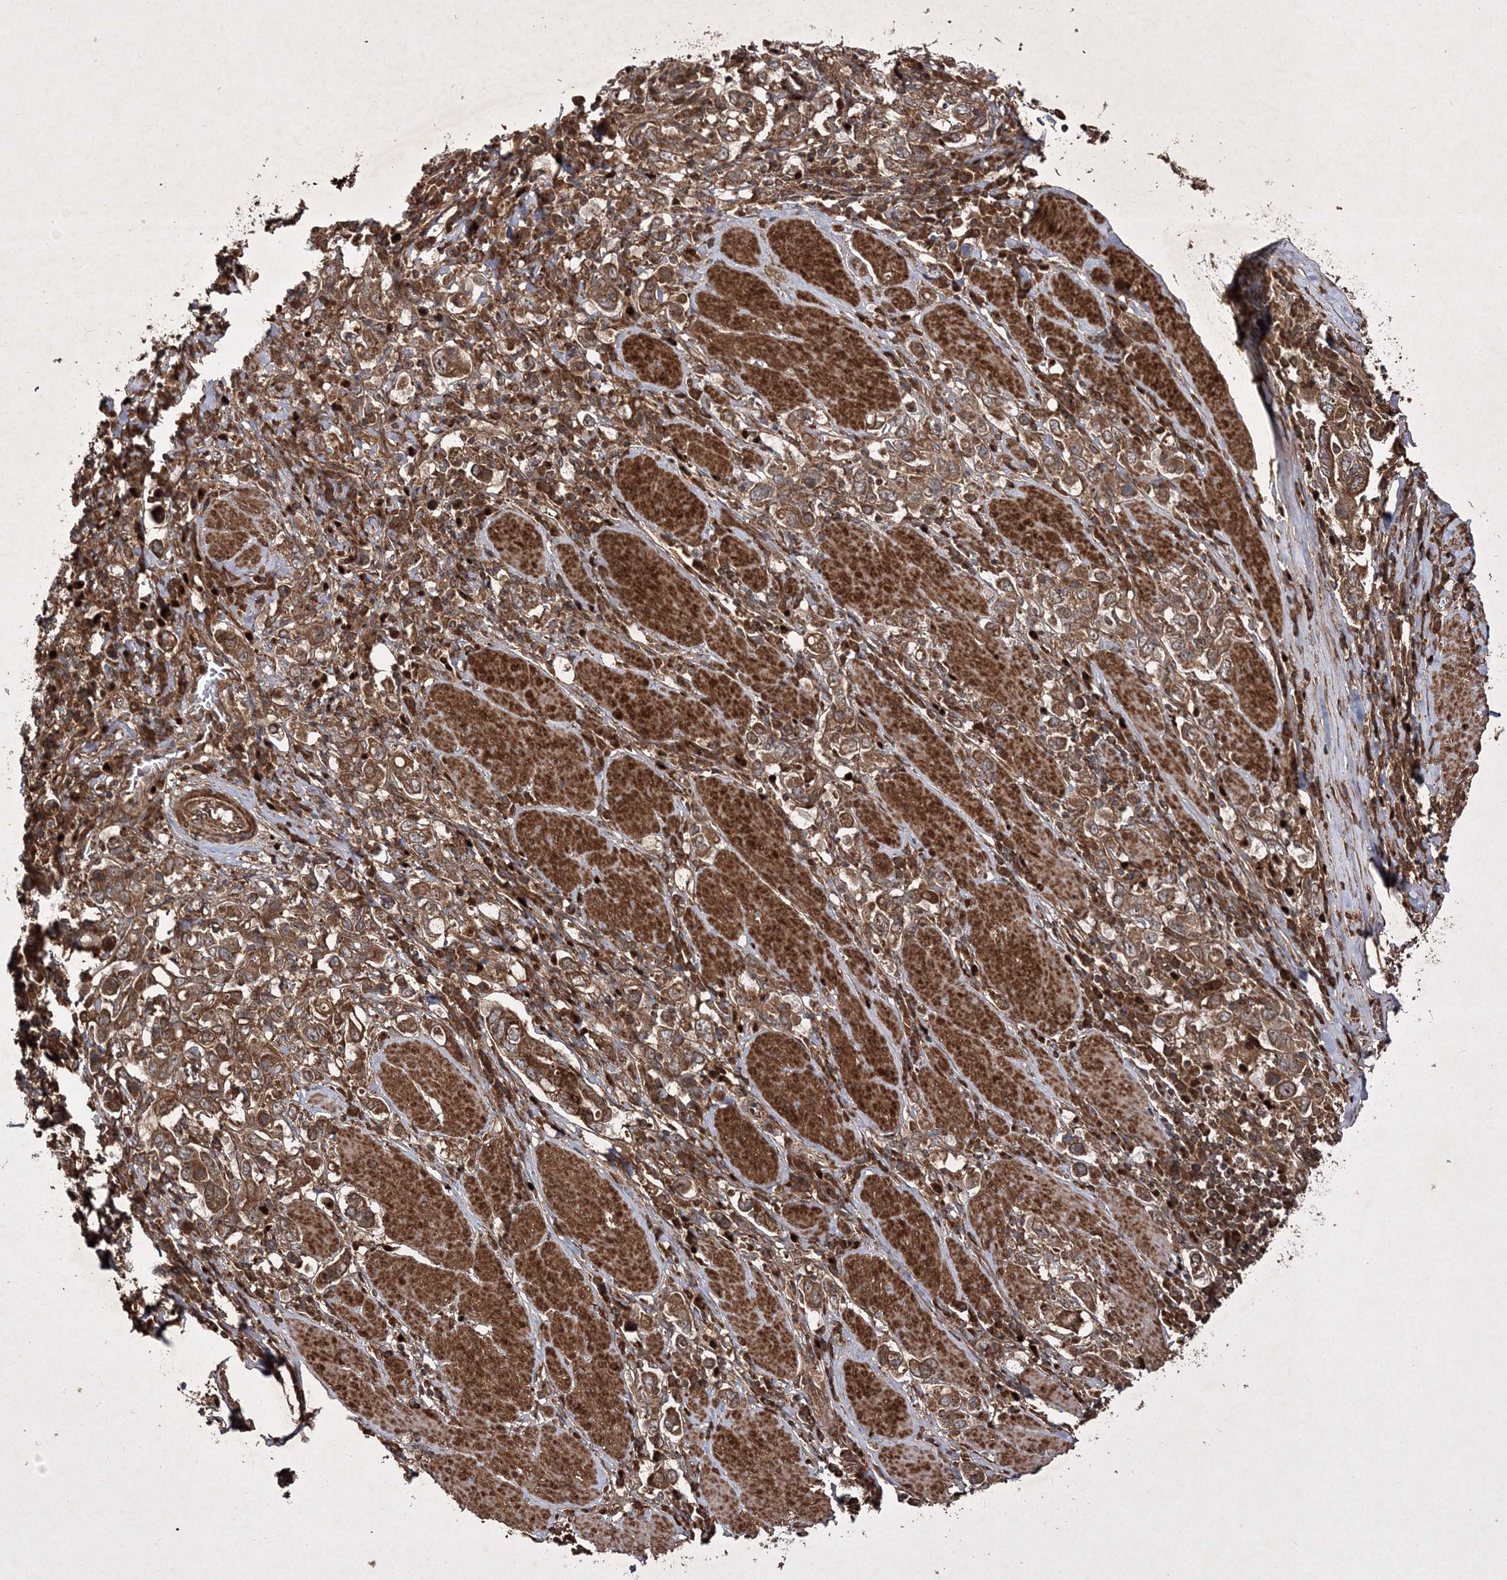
{"staining": {"intensity": "strong", "quantity": ">75%", "location": "cytoplasmic/membranous"}, "tissue": "stomach cancer", "cell_type": "Tumor cells", "image_type": "cancer", "snomed": [{"axis": "morphology", "description": "Adenocarcinoma, NOS"}, {"axis": "topography", "description": "Stomach, upper"}], "caption": "Immunohistochemistry photomicrograph of human stomach cancer (adenocarcinoma) stained for a protein (brown), which shows high levels of strong cytoplasmic/membranous staining in about >75% of tumor cells.", "gene": "DNAJC13", "patient": {"sex": "male", "age": 62}}